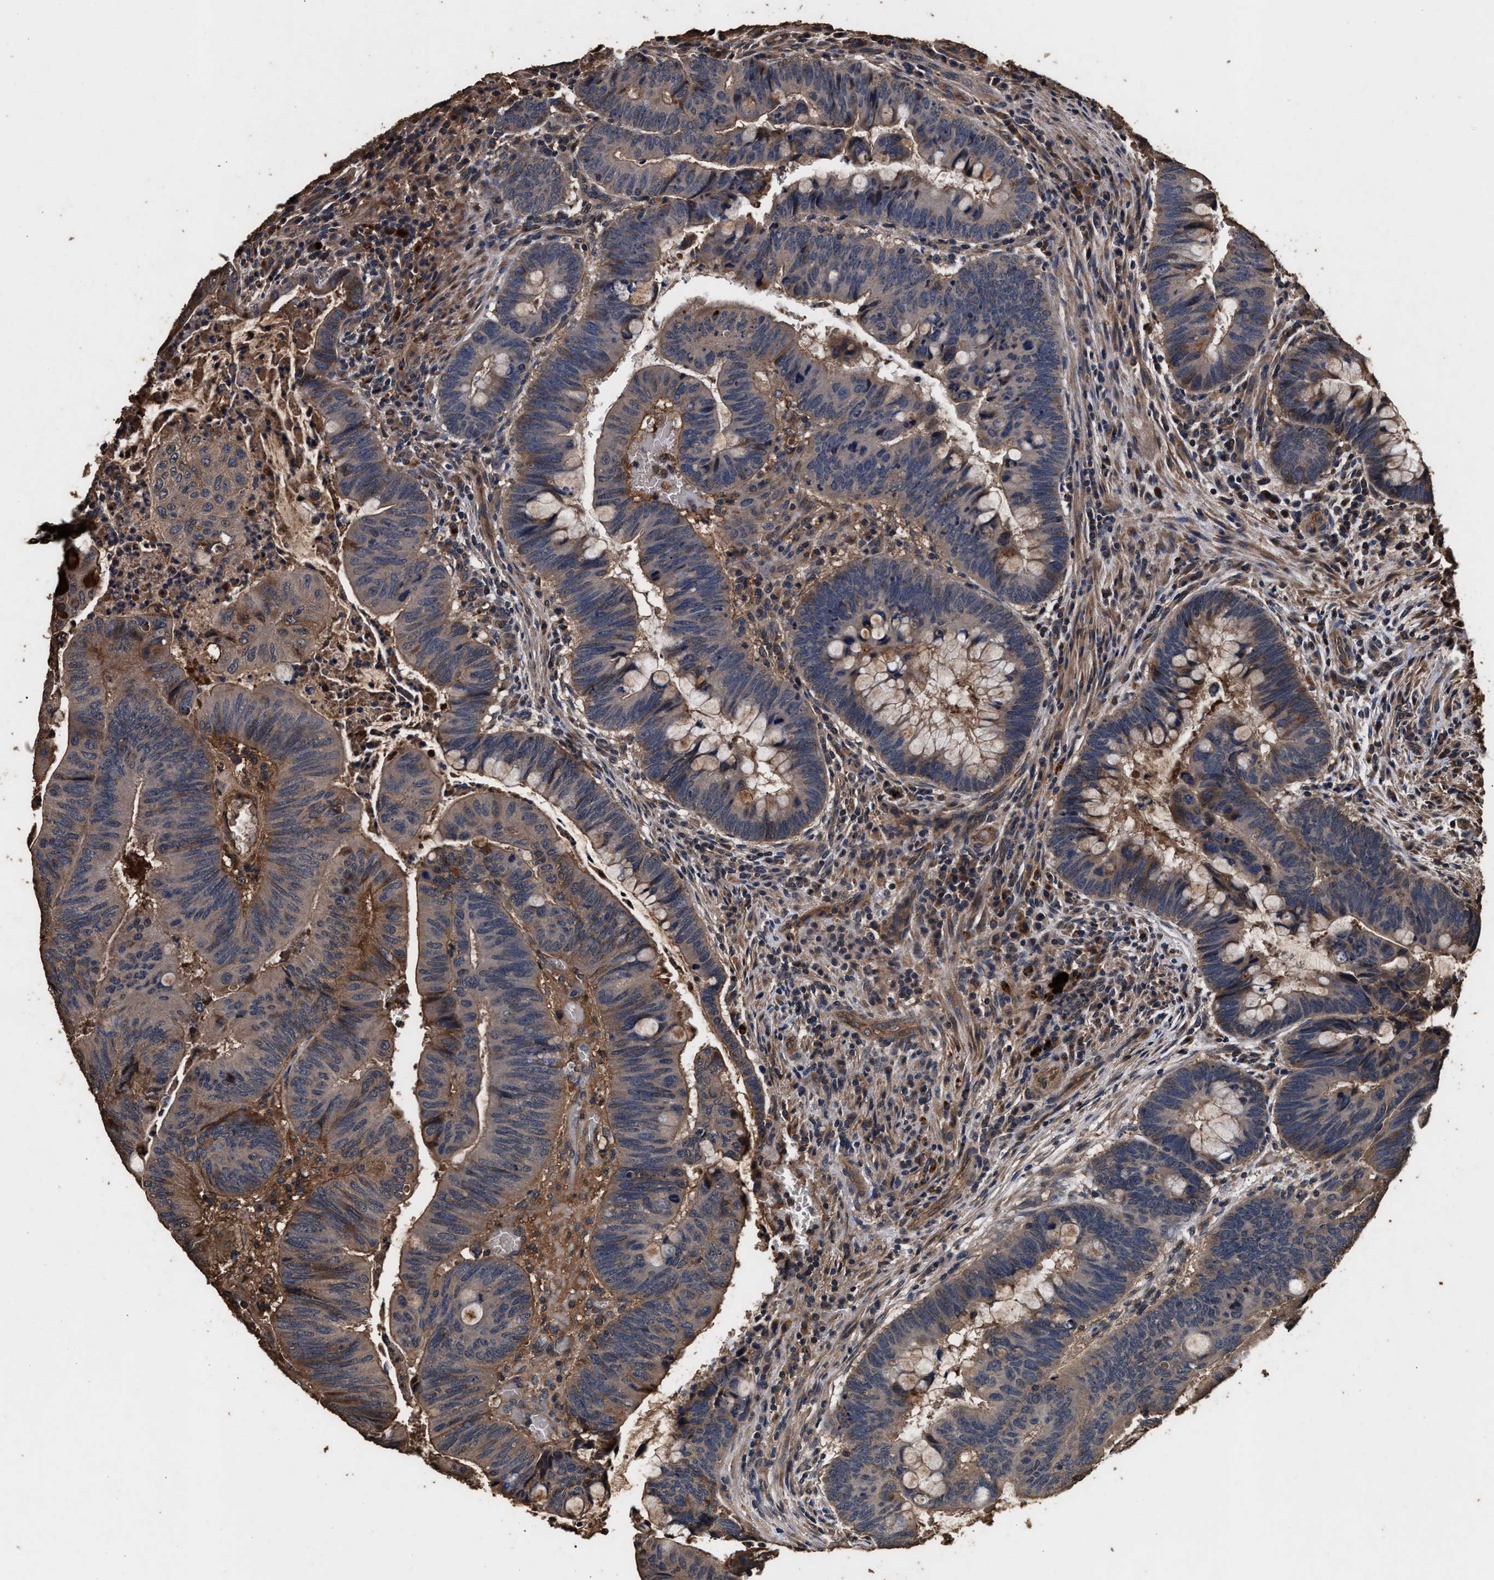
{"staining": {"intensity": "weak", "quantity": "25%-75%", "location": "cytoplasmic/membranous"}, "tissue": "colorectal cancer", "cell_type": "Tumor cells", "image_type": "cancer", "snomed": [{"axis": "morphology", "description": "Normal tissue, NOS"}, {"axis": "morphology", "description": "Adenocarcinoma, NOS"}, {"axis": "topography", "description": "Rectum"}, {"axis": "topography", "description": "Peripheral nerve tissue"}], "caption": "DAB (3,3'-diaminobenzidine) immunohistochemical staining of colorectal cancer (adenocarcinoma) exhibits weak cytoplasmic/membranous protein staining in approximately 25%-75% of tumor cells.", "gene": "KYAT1", "patient": {"sex": "male", "age": 92}}